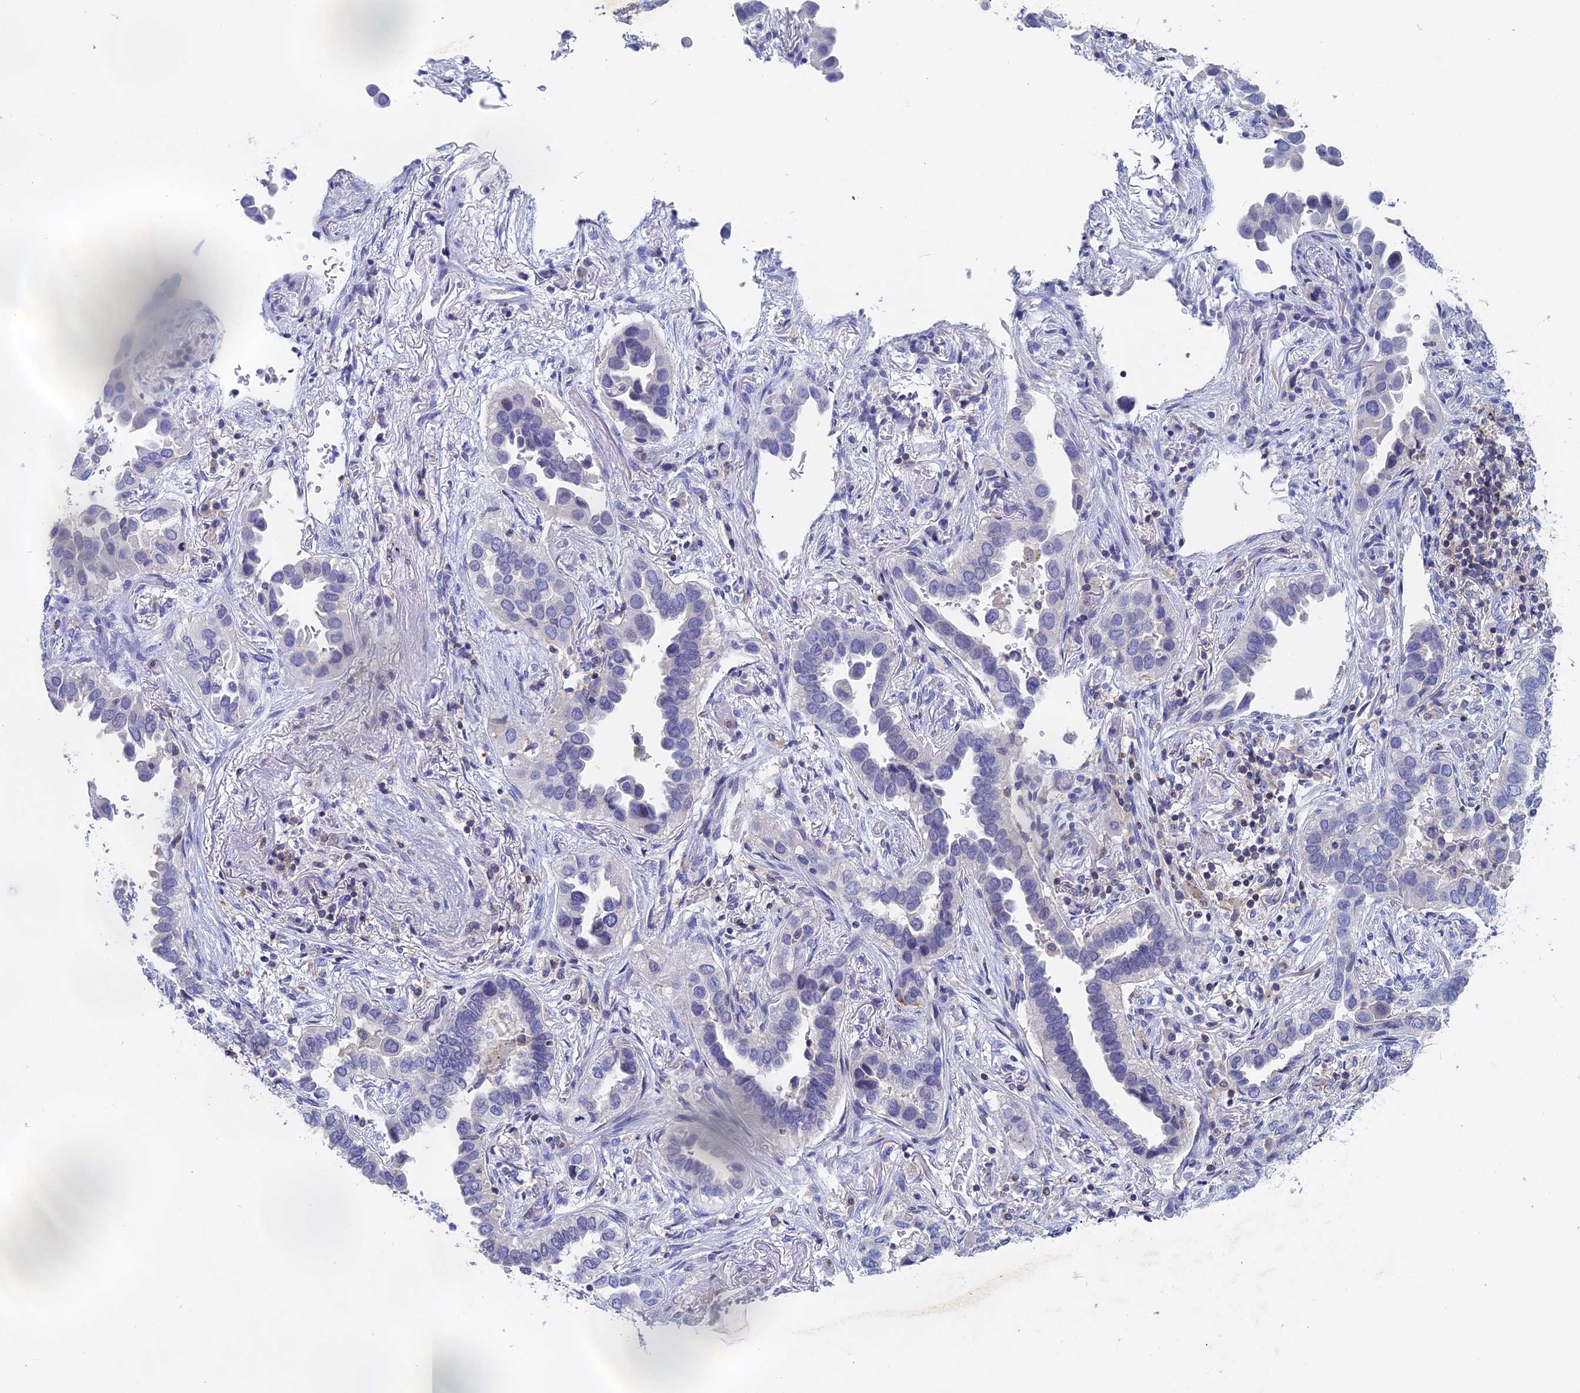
{"staining": {"intensity": "negative", "quantity": "none", "location": "none"}, "tissue": "lung cancer", "cell_type": "Tumor cells", "image_type": "cancer", "snomed": [{"axis": "morphology", "description": "Adenocarcinoma, NOS"}, {"axis": "topography", "description": "Lung"}], "caption": "Tumor cells are negative for brown protein staining in lung adenocarcinoma.", "gene": "ACP7", "patient": {"sex": "female", "age": 76}}